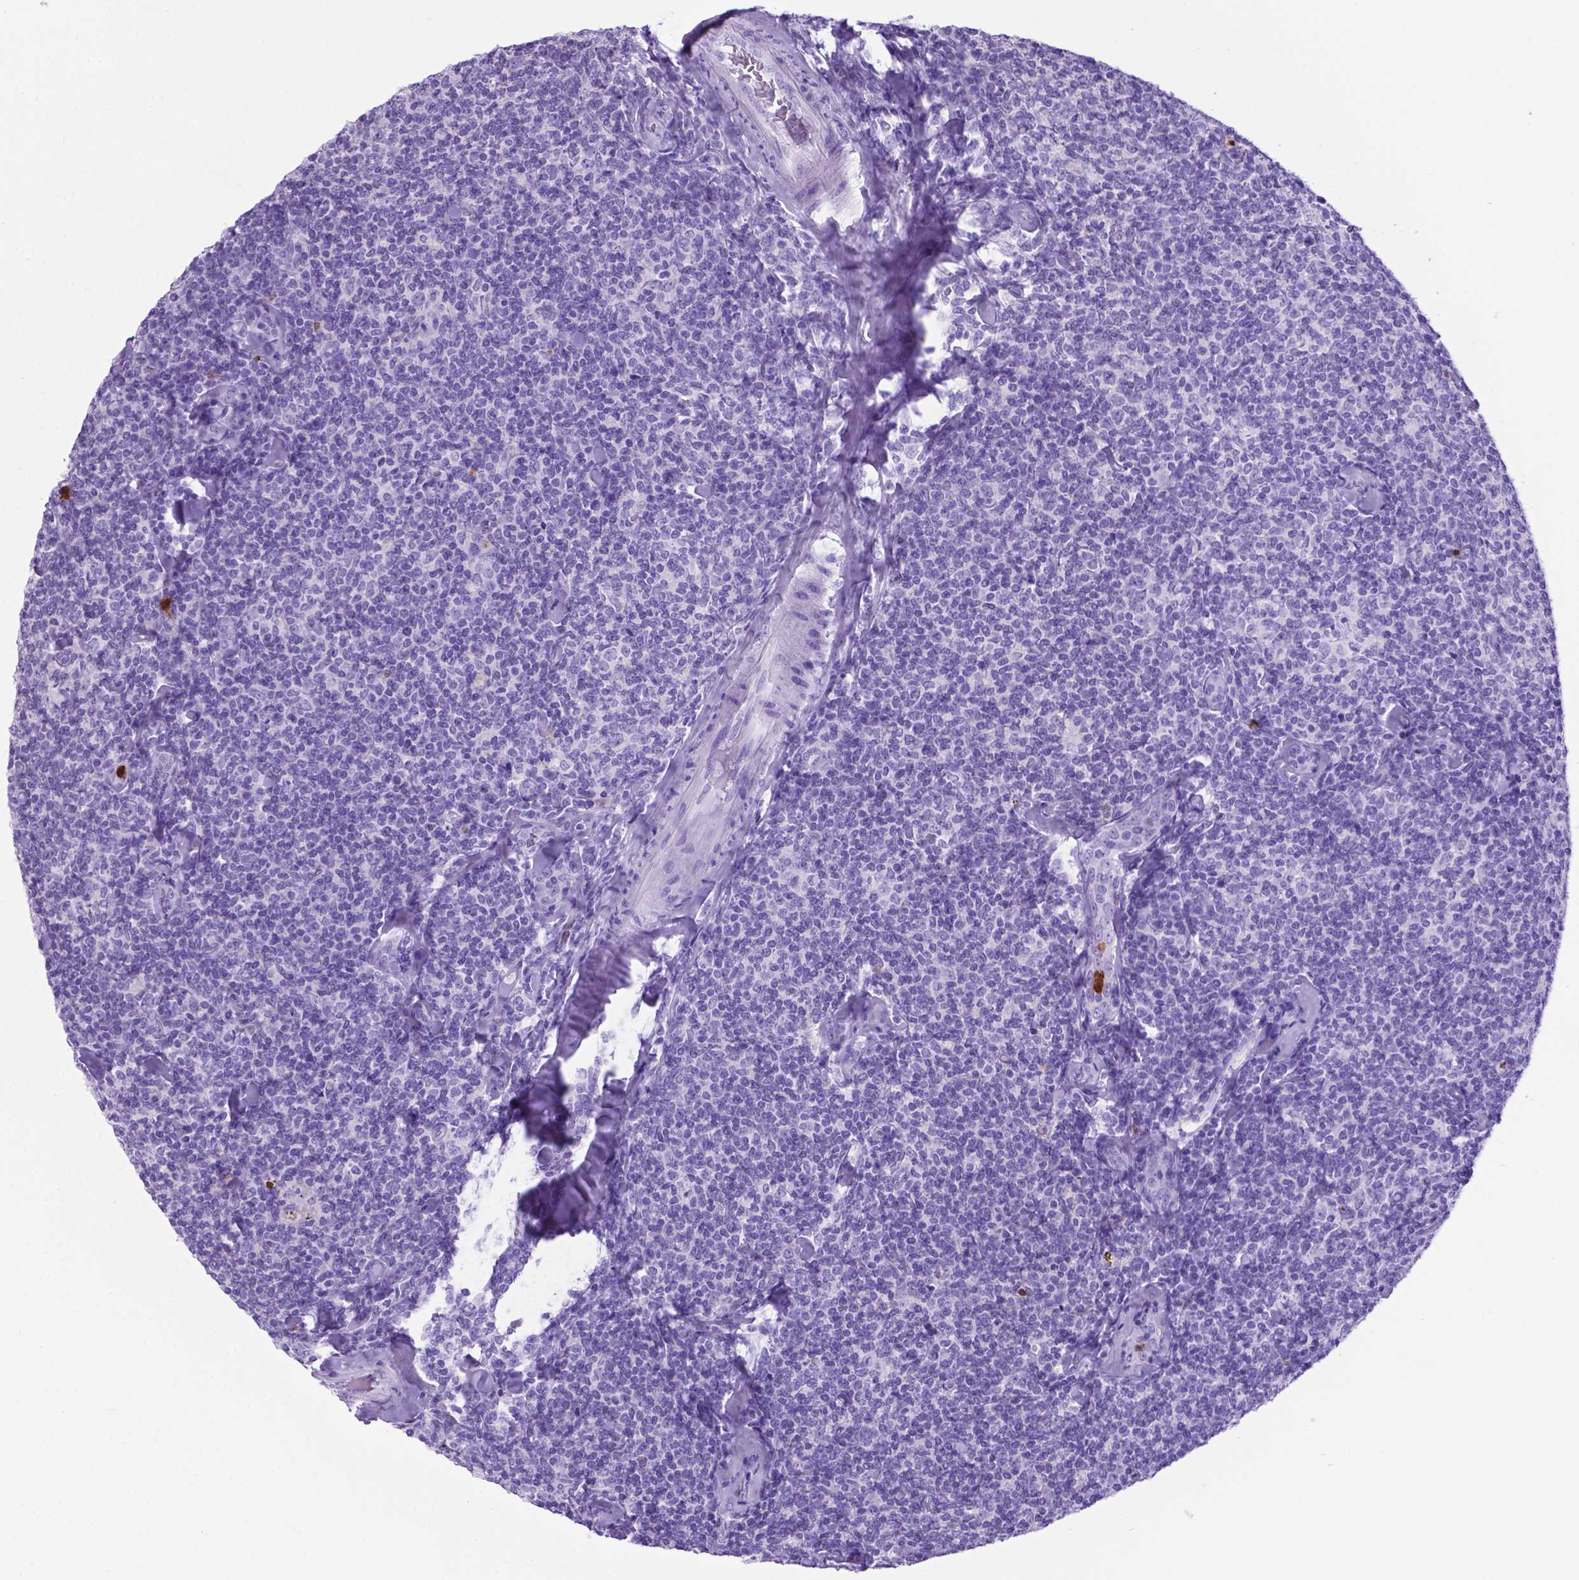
{"staining": {"intensity": "negative", "quantity": "none", "location": "none"}, "tissue": "lymphoma", "cell_type": "Tumor cells", "image_type": "cancer", "snomed": [{"axis": "morphology", "description": "Malignant lymphoma, non-Hodgkin's type, Low grade"}, {"axis": "topography", "description": "Lymph node"}], "caption": "Micrograph shows no protein positivity in tumor cells of low-grade malignant lymphoma, non-Hodgkin's type tissue.", "gene": "LZTR1", "patient": {"sex": "female", "age": 56}}